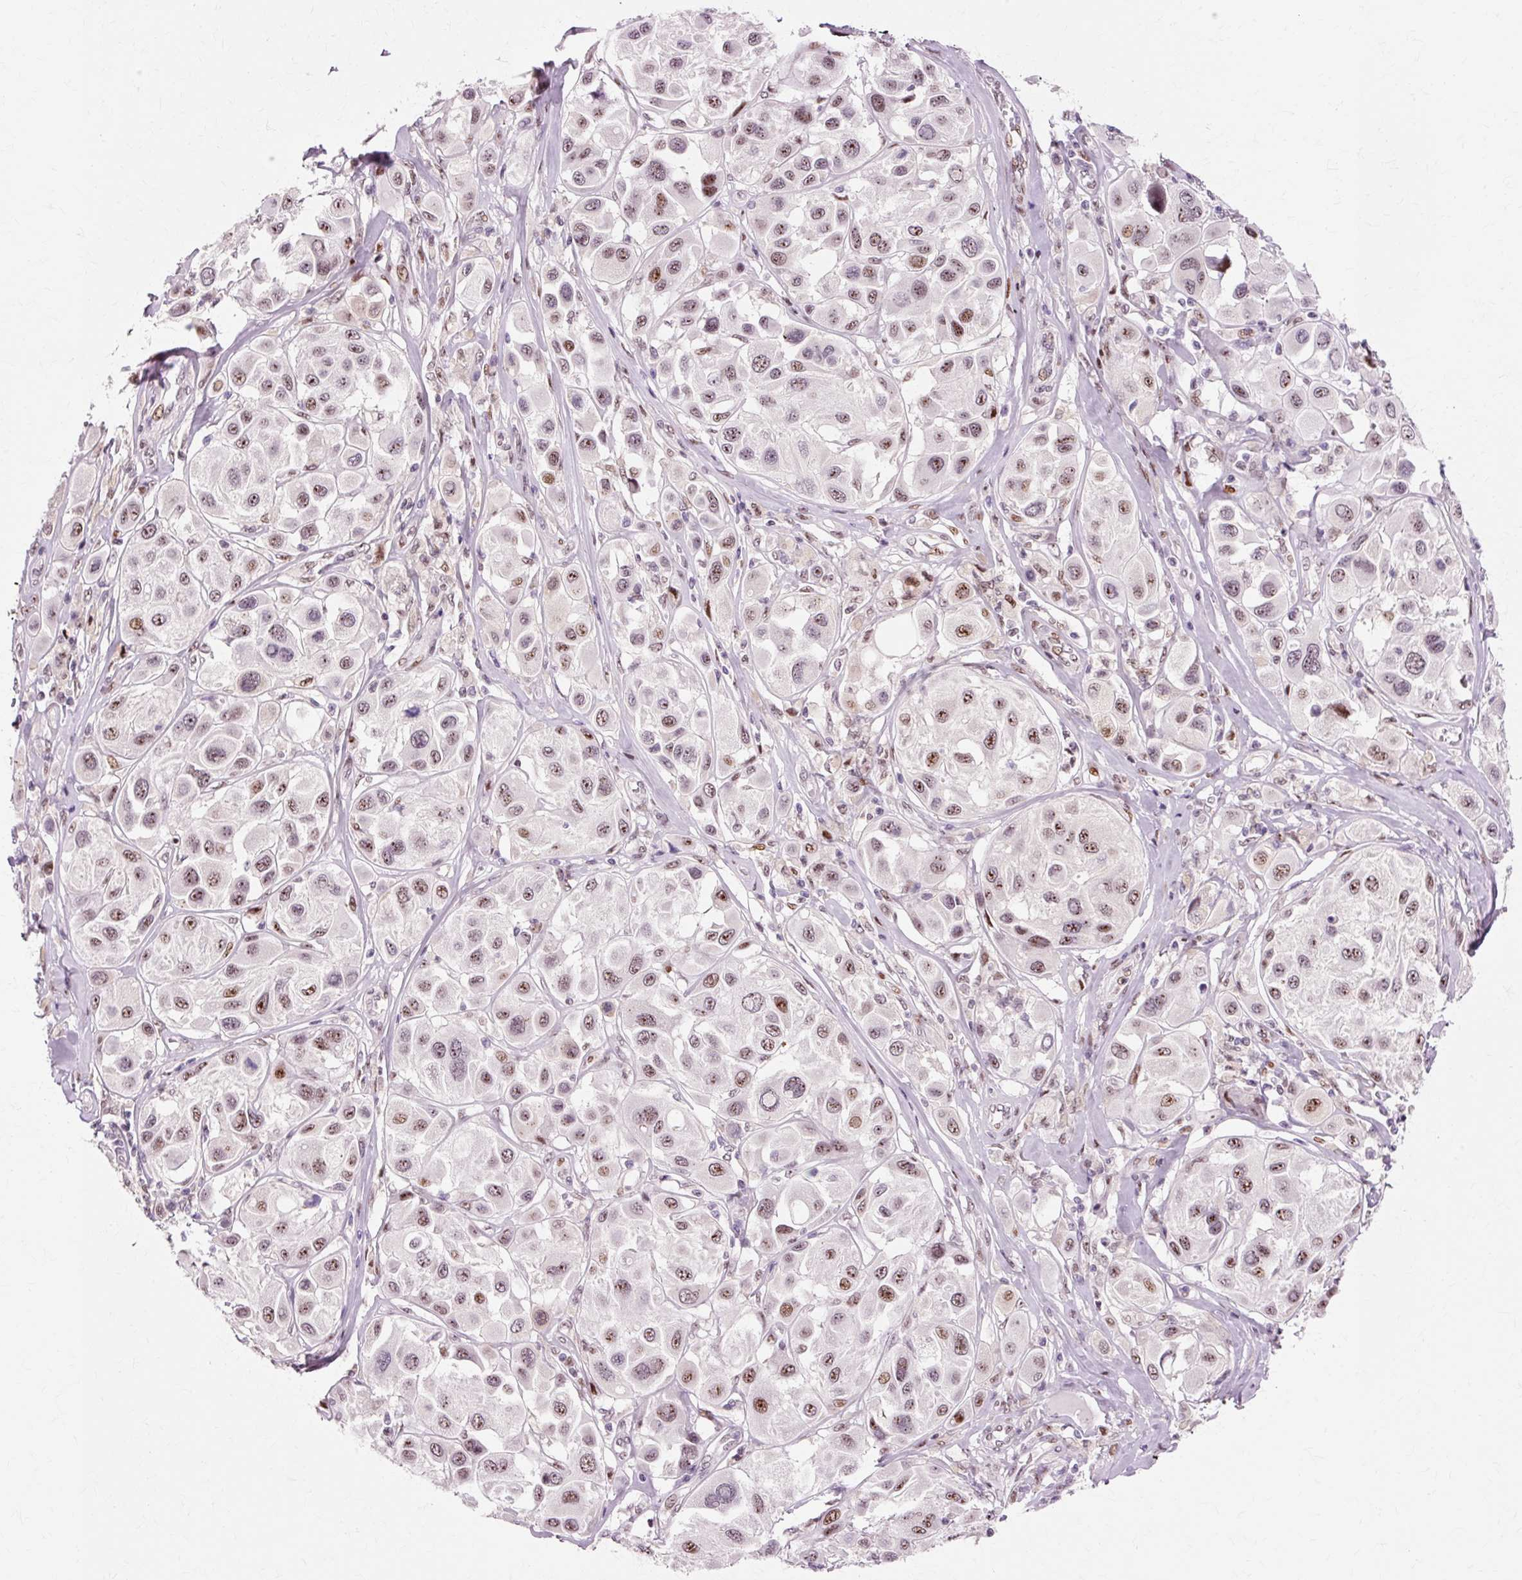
{"staining": {"intensity": "moderate", "quantity": "25%-75%", "location": "nuclear"}, "tissue": "melanoma", "cell_type": "Tumor cells", "image_type": "cancer", "snomed": [{"axis": "morphology", "description": "Malignant melanoma, Metastatic site"}, {"axis": "topography", "description": "Skin"}], "caption": "Immunohistochemical staining of malignant melanoma (metastatic site) exhibits moderate nuclear protein positivity in approximately 25%-75% of tumor cells.", "gene": "MACROD2", "patient": {"sex": "male", "age": 41}}